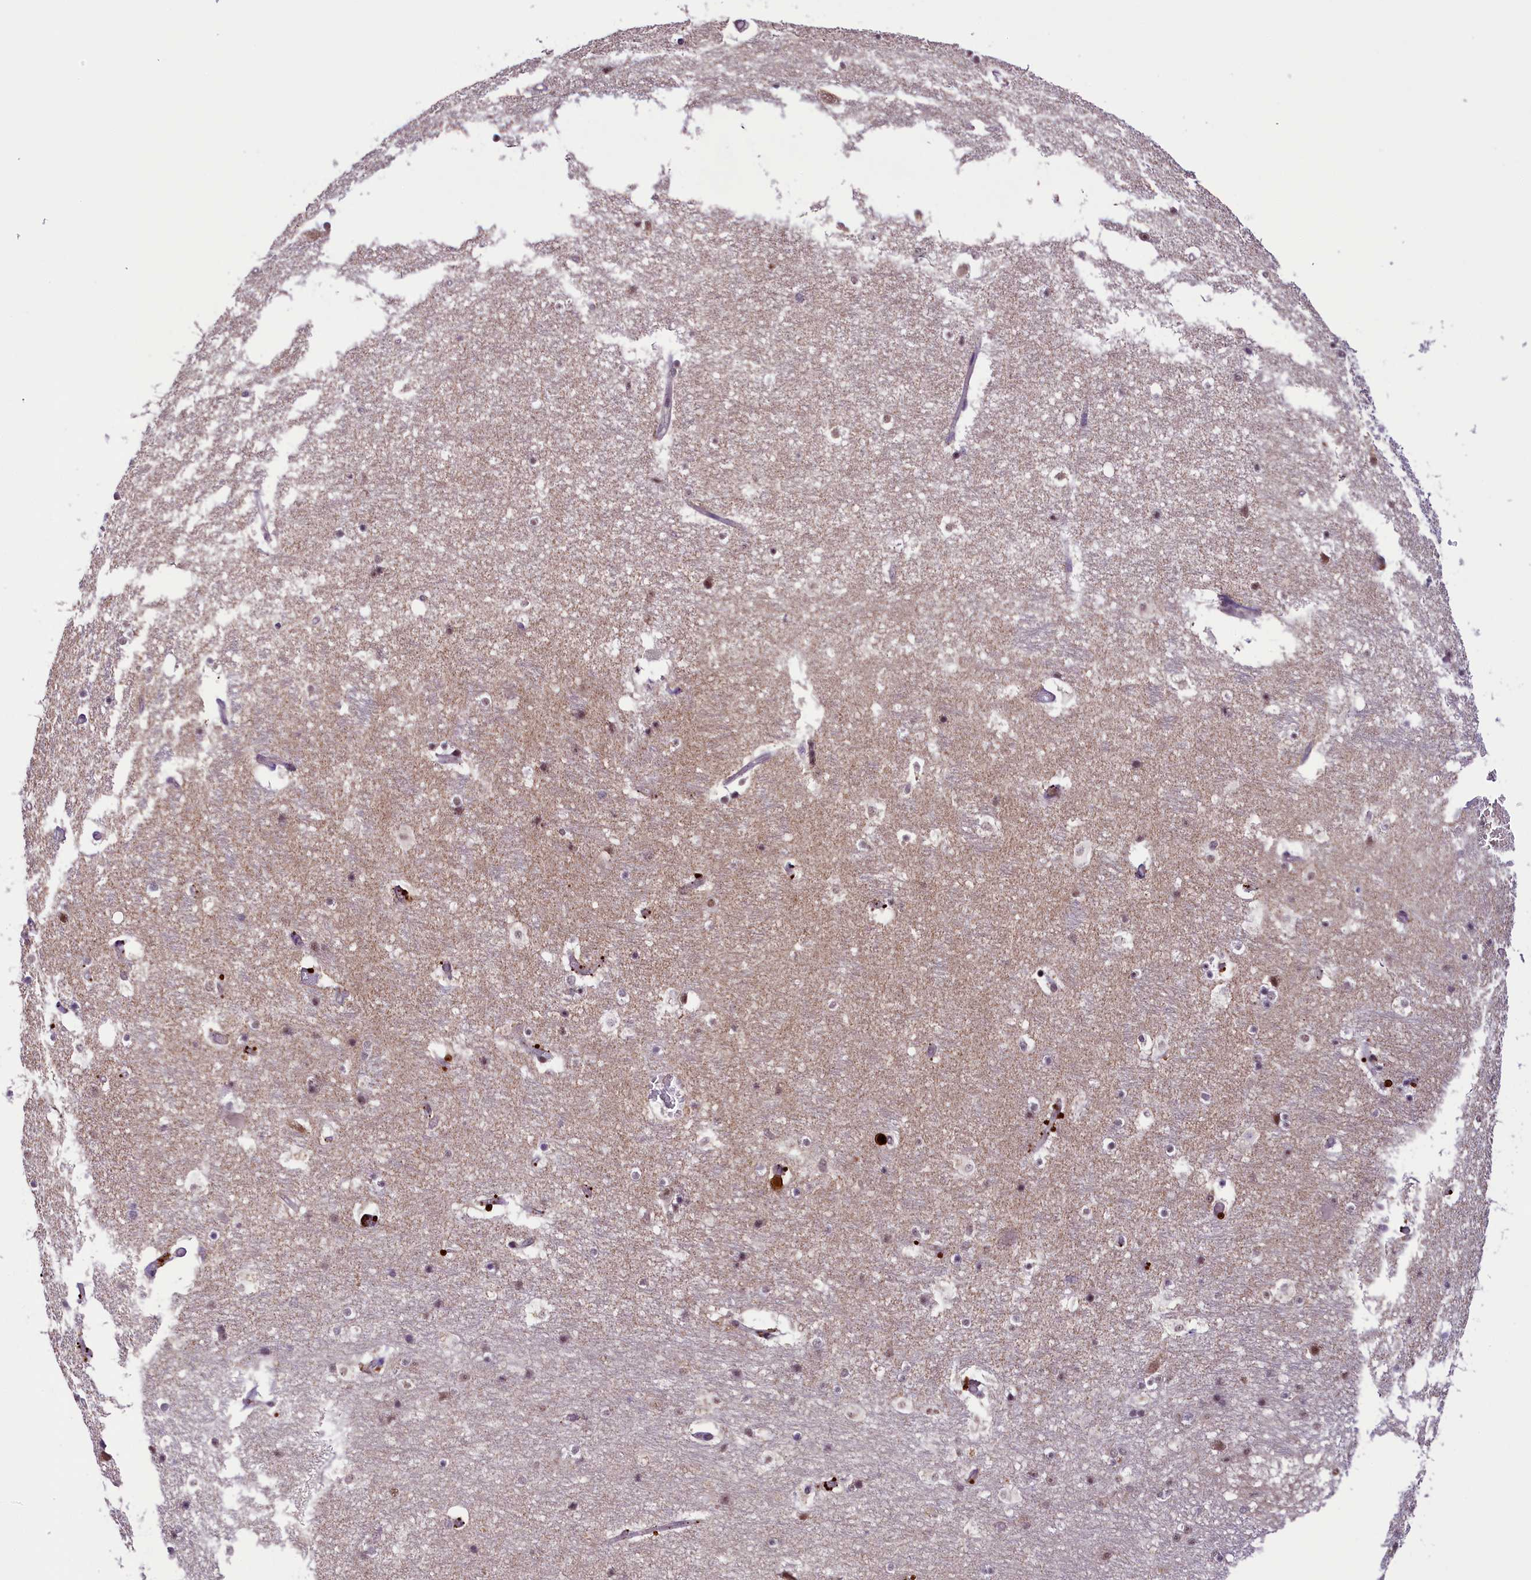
{"staining": {"intensity": "weak", "quantity": "<25%", "location": "nuclear"}, "tissue": "hippocampus", "cell_type": "Glial cells", "image_type": "normal", "snomed": [{"axis": "morphology", "description": "Normal tissue, NOS"}, {"axis": "topography", "description": "Hippocampus"}], "caption": "Hippocampus was stained to show a protein in brown. There is no significant expression in glial cells. (IHC, brightfield microscopy, high magnification).", "gene": "PAF1", "patient": {"sex": "female", "age": 52}}